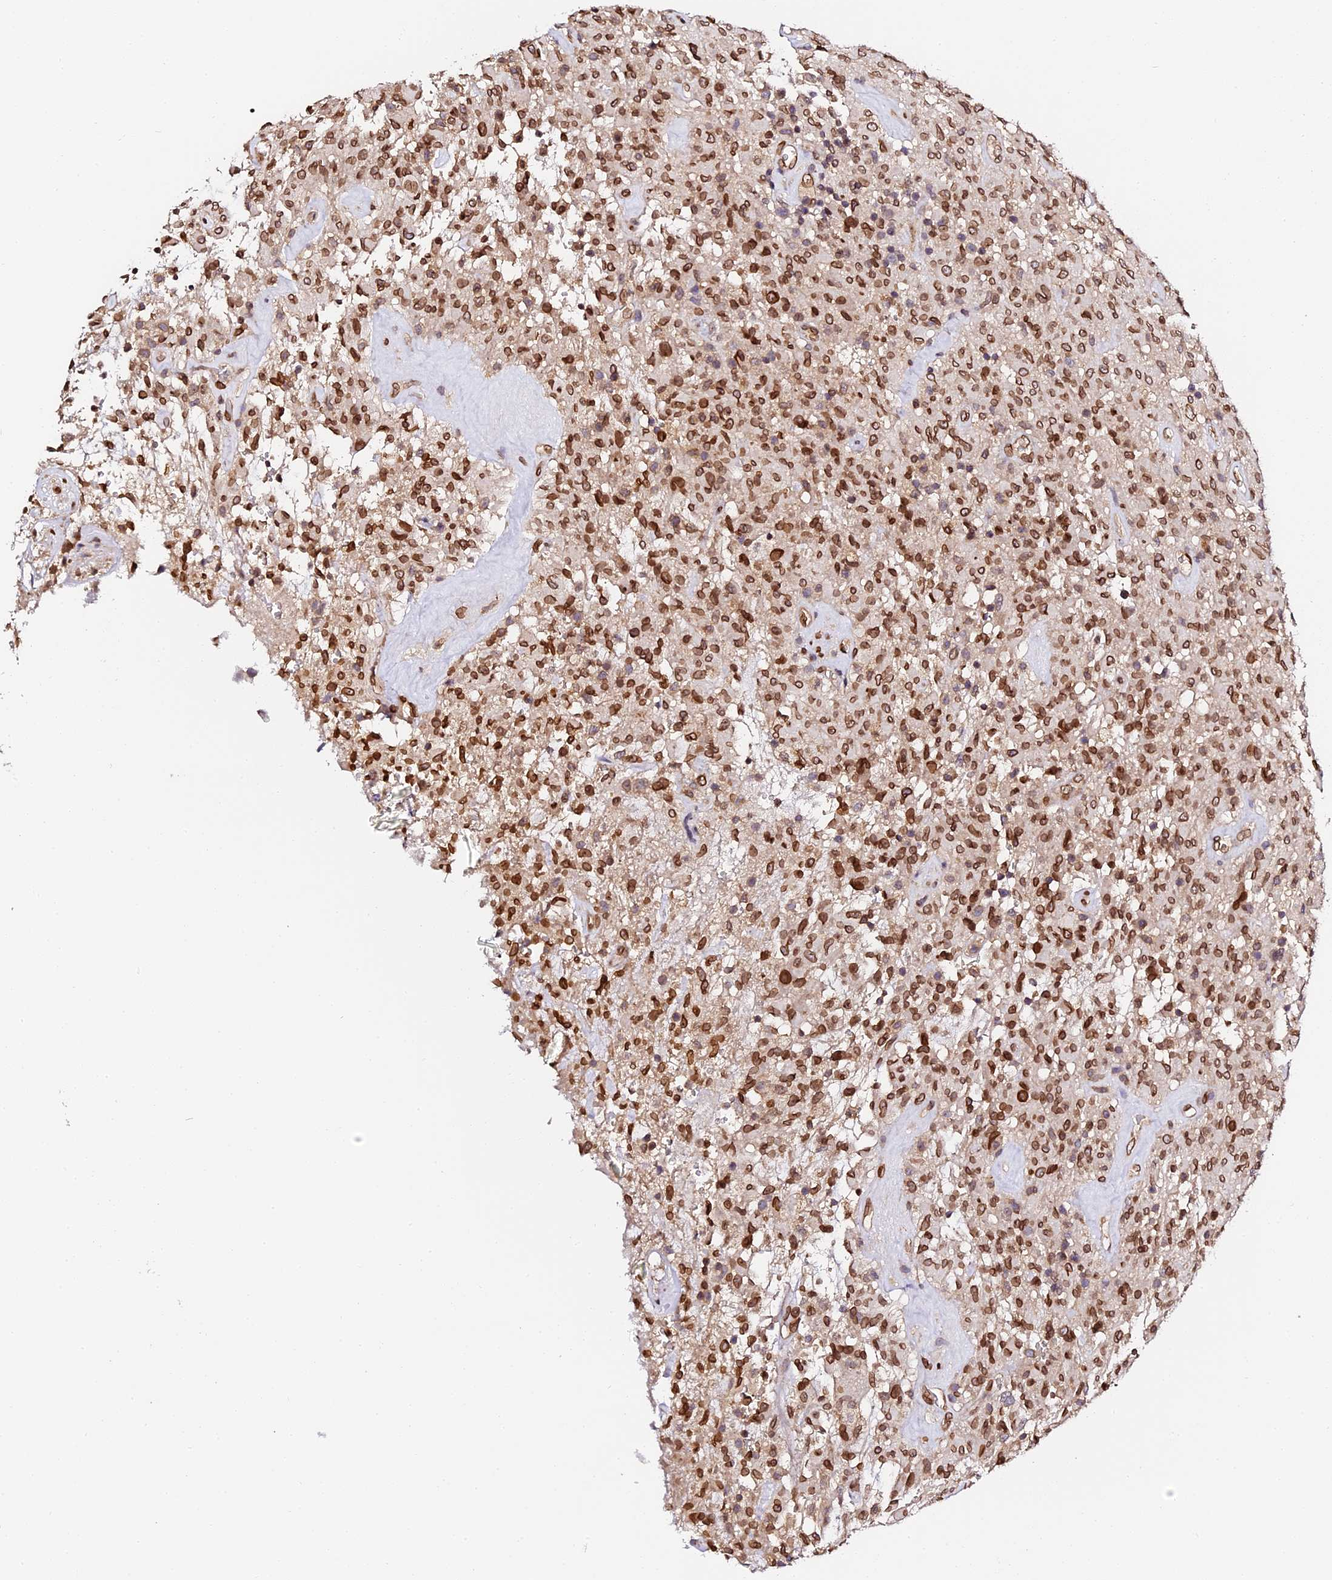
{"staining": {"intensity": "strong", "quantity": ">75%", "location": "cytoplasmic/membranous,nuclear"}, "tissue": "glioma", "cell_type": "Tumor cells", "image_type": "cancer", "snomed": [{"axis": "morphology", "description": "Glioma, malignant, High grade"}, {"axis": "topography", "description": "Brain"}], "caption": "Immunohistochemical staining of glioma demonstrates strong cytoplasmic/membranous and nuclear protein staining in about >75% of tumor cells.", "gene": "ANAPC5", "patient": {"sex": "female", "age": 57}}